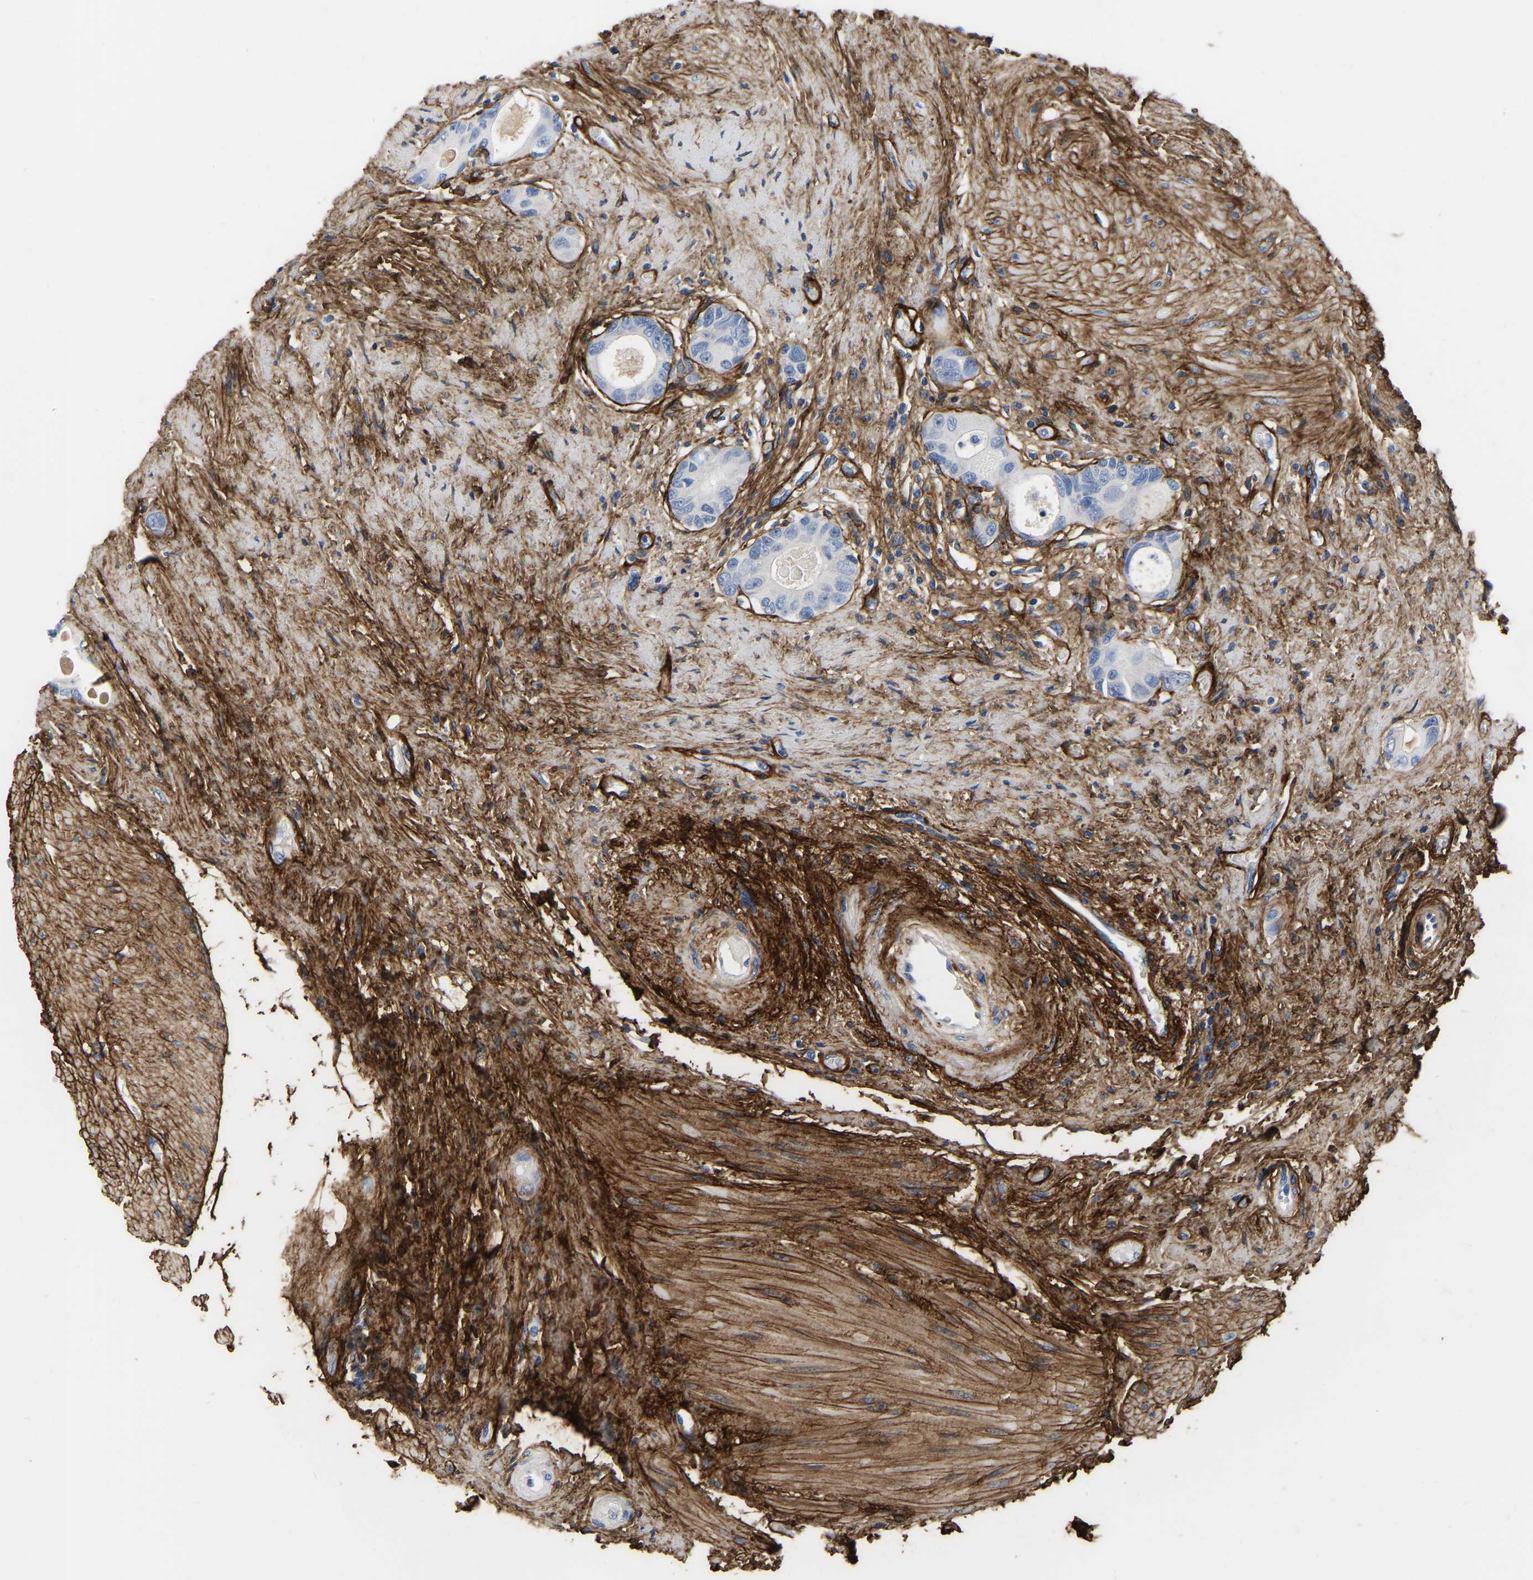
{"staining": {"intensity": "negative", "quantity": "none", "location": "none"}, "tissue": "colorectal cancer", "cell_type": "Tumor cells", "image_type": "cancer", "snomed": [{"axis": "morphology", "description": "Adenocarcinoma, NOS"}, {"axis": "topography", "description": "Rectum"}], "caption": "DAB immunohistochemical staining of human colorectal cancer shows no significant expression in tumor cells.", "gene": "COL6A1", "patient": {"sex": "male", "age": 51}}